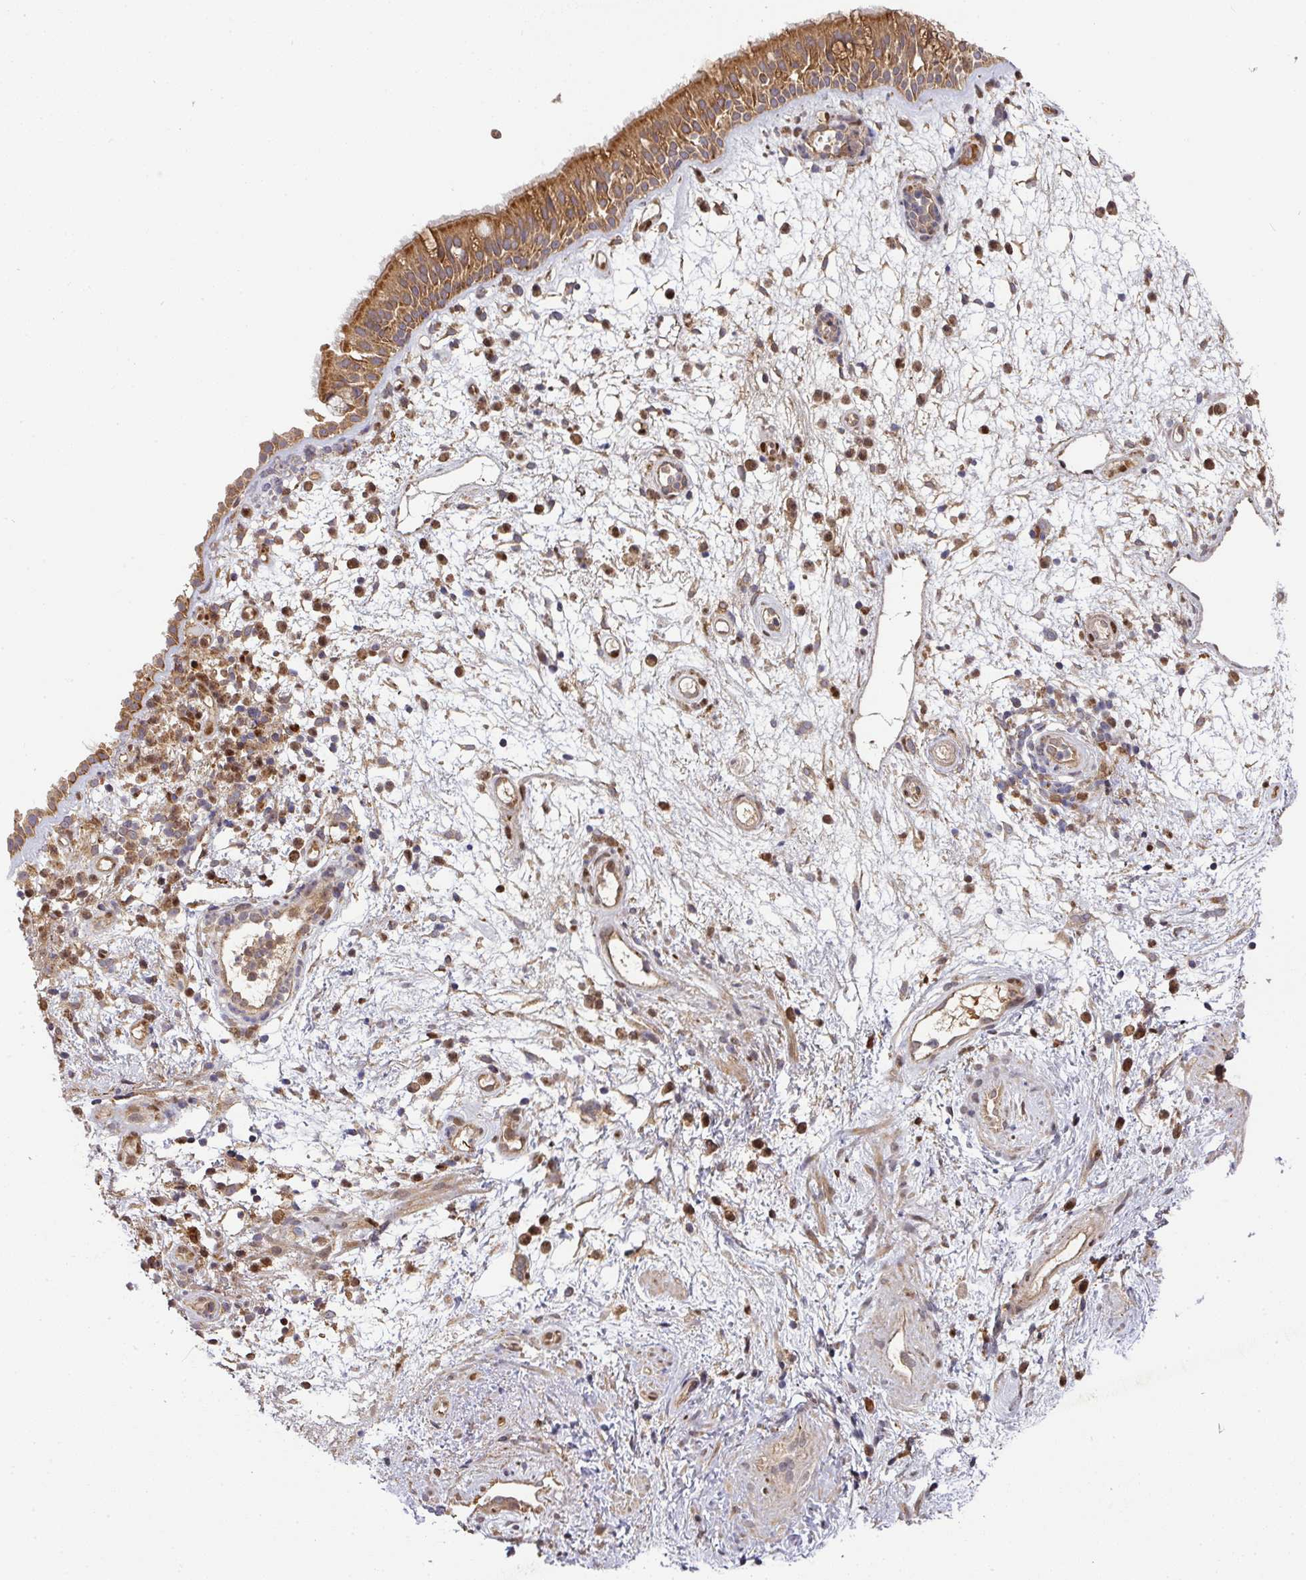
{"staining": {"intensity": "moderate", "quantity": ">75%", "location": "cytoplasmic/membranous"}, "tissue": "nasopharynx", "cell_type": "Respiratory epithelial cells", "image_type": "normal", "snomed": [{"axis": "morphology", "description": "Normal tissue, NOS"}, {"axis": "morphology", "description": "Inflammation, NOS"}, {"axis": "topography", "description": "Nasopharynx"}], "caption": "Human nasopharynx stained for a protein (brown) exhibits moderate cytoplasmic/membranous positive staining in approximately >75% of respiratory epithelial cells.", "gene": "MALSU1", "patient": {"sex": "male", "age": 54}}